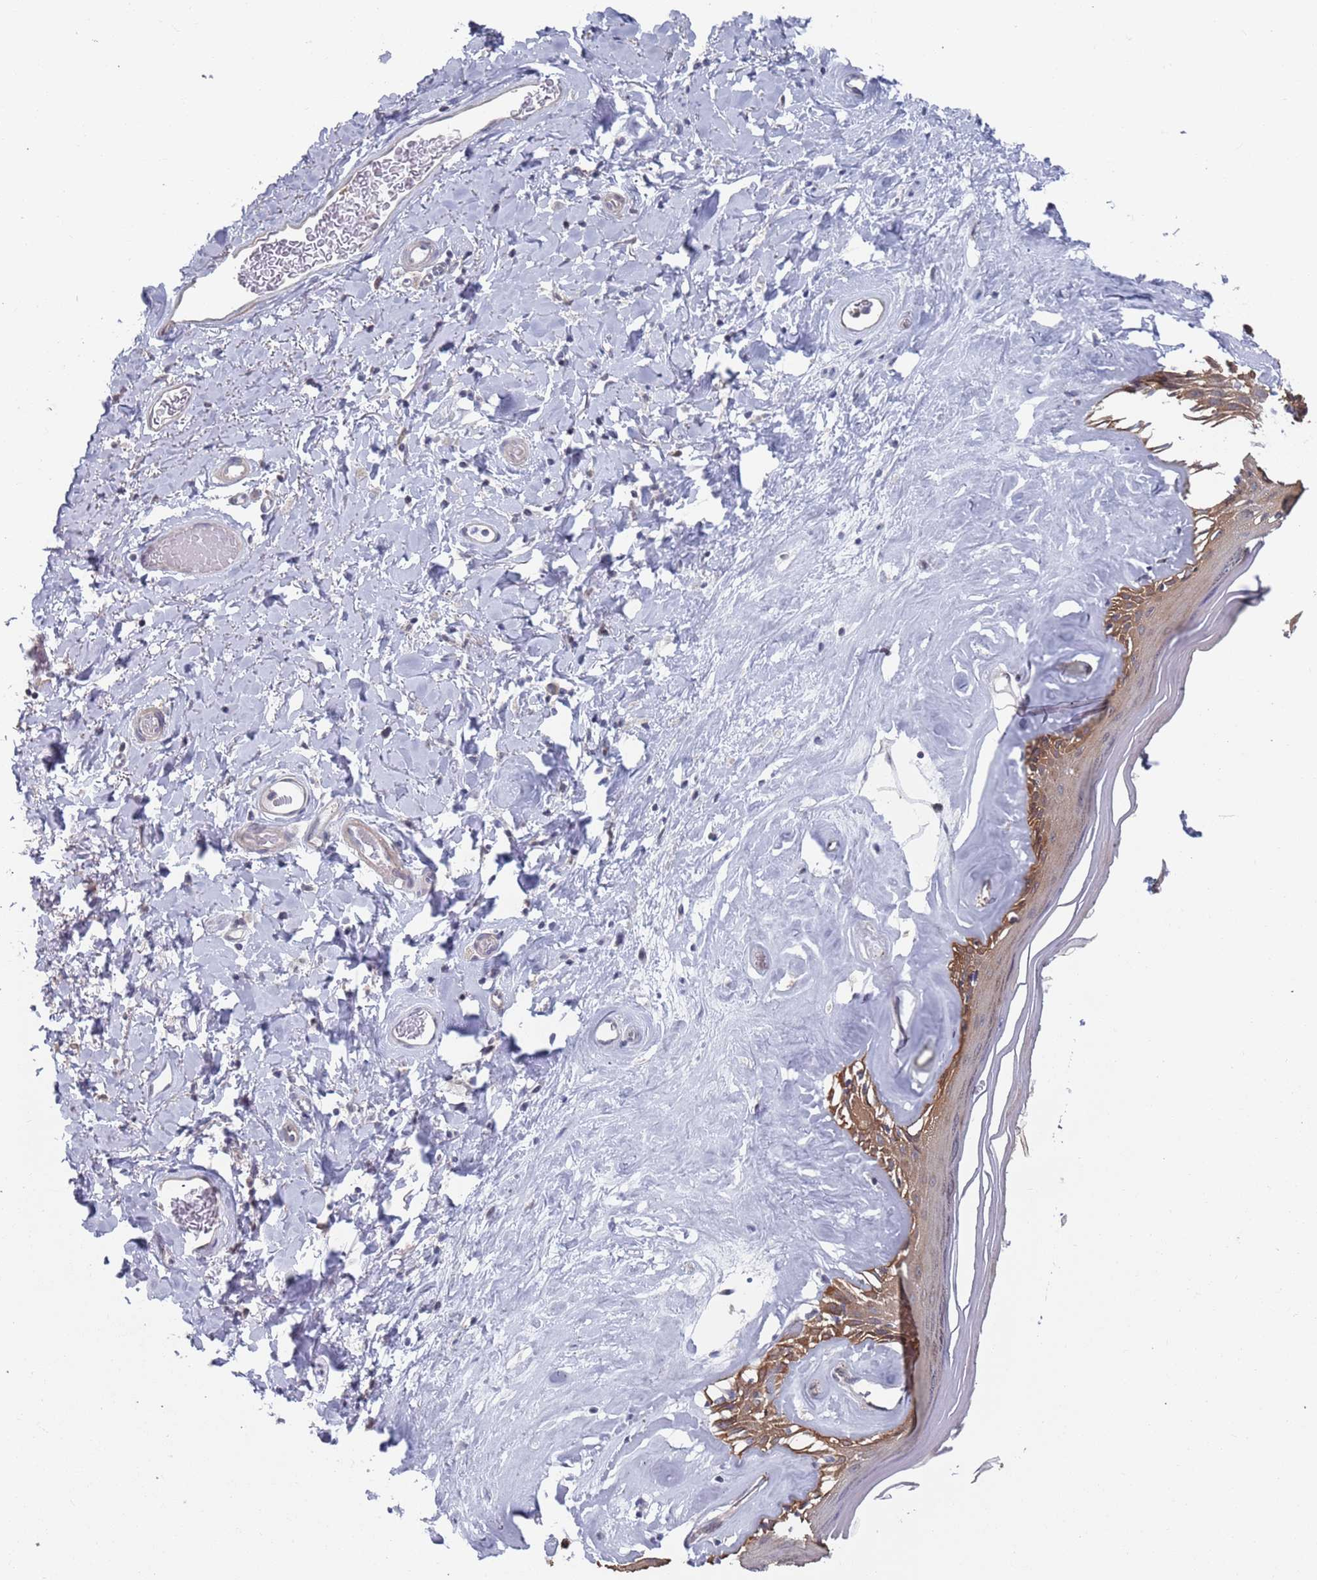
{"staining": {"intensity": "strong", "quantity": "<25%", "location": "cytoplasmic/membranous"}, "tissue": "skin", "cell_type": "Epidermal cells", "image_type": "normal", "snomed": [{"axis": "morphology", "description": "Normal tissue, NOS"}, {"axis": "morphology", "description": "Inflammation, NOS"}, {"axis": "topography", "description": "Vulva"}], "caption": "High-magnification brightfield microscopy of unremarkable skin stained with DAB (3,3'-diaminobenzidine) (brown) and counterstained with hematoxylin (blue). epidermal cells exhibit strong cytoplasmic/membranous expression is seen in about<25% of cells. (DAB (3,3'-diaminobenzidine) = brown stain, brightfield microscopy at high magnification).", "gene": "DGKD", "patient": {"sex": "female", "age": 86}}